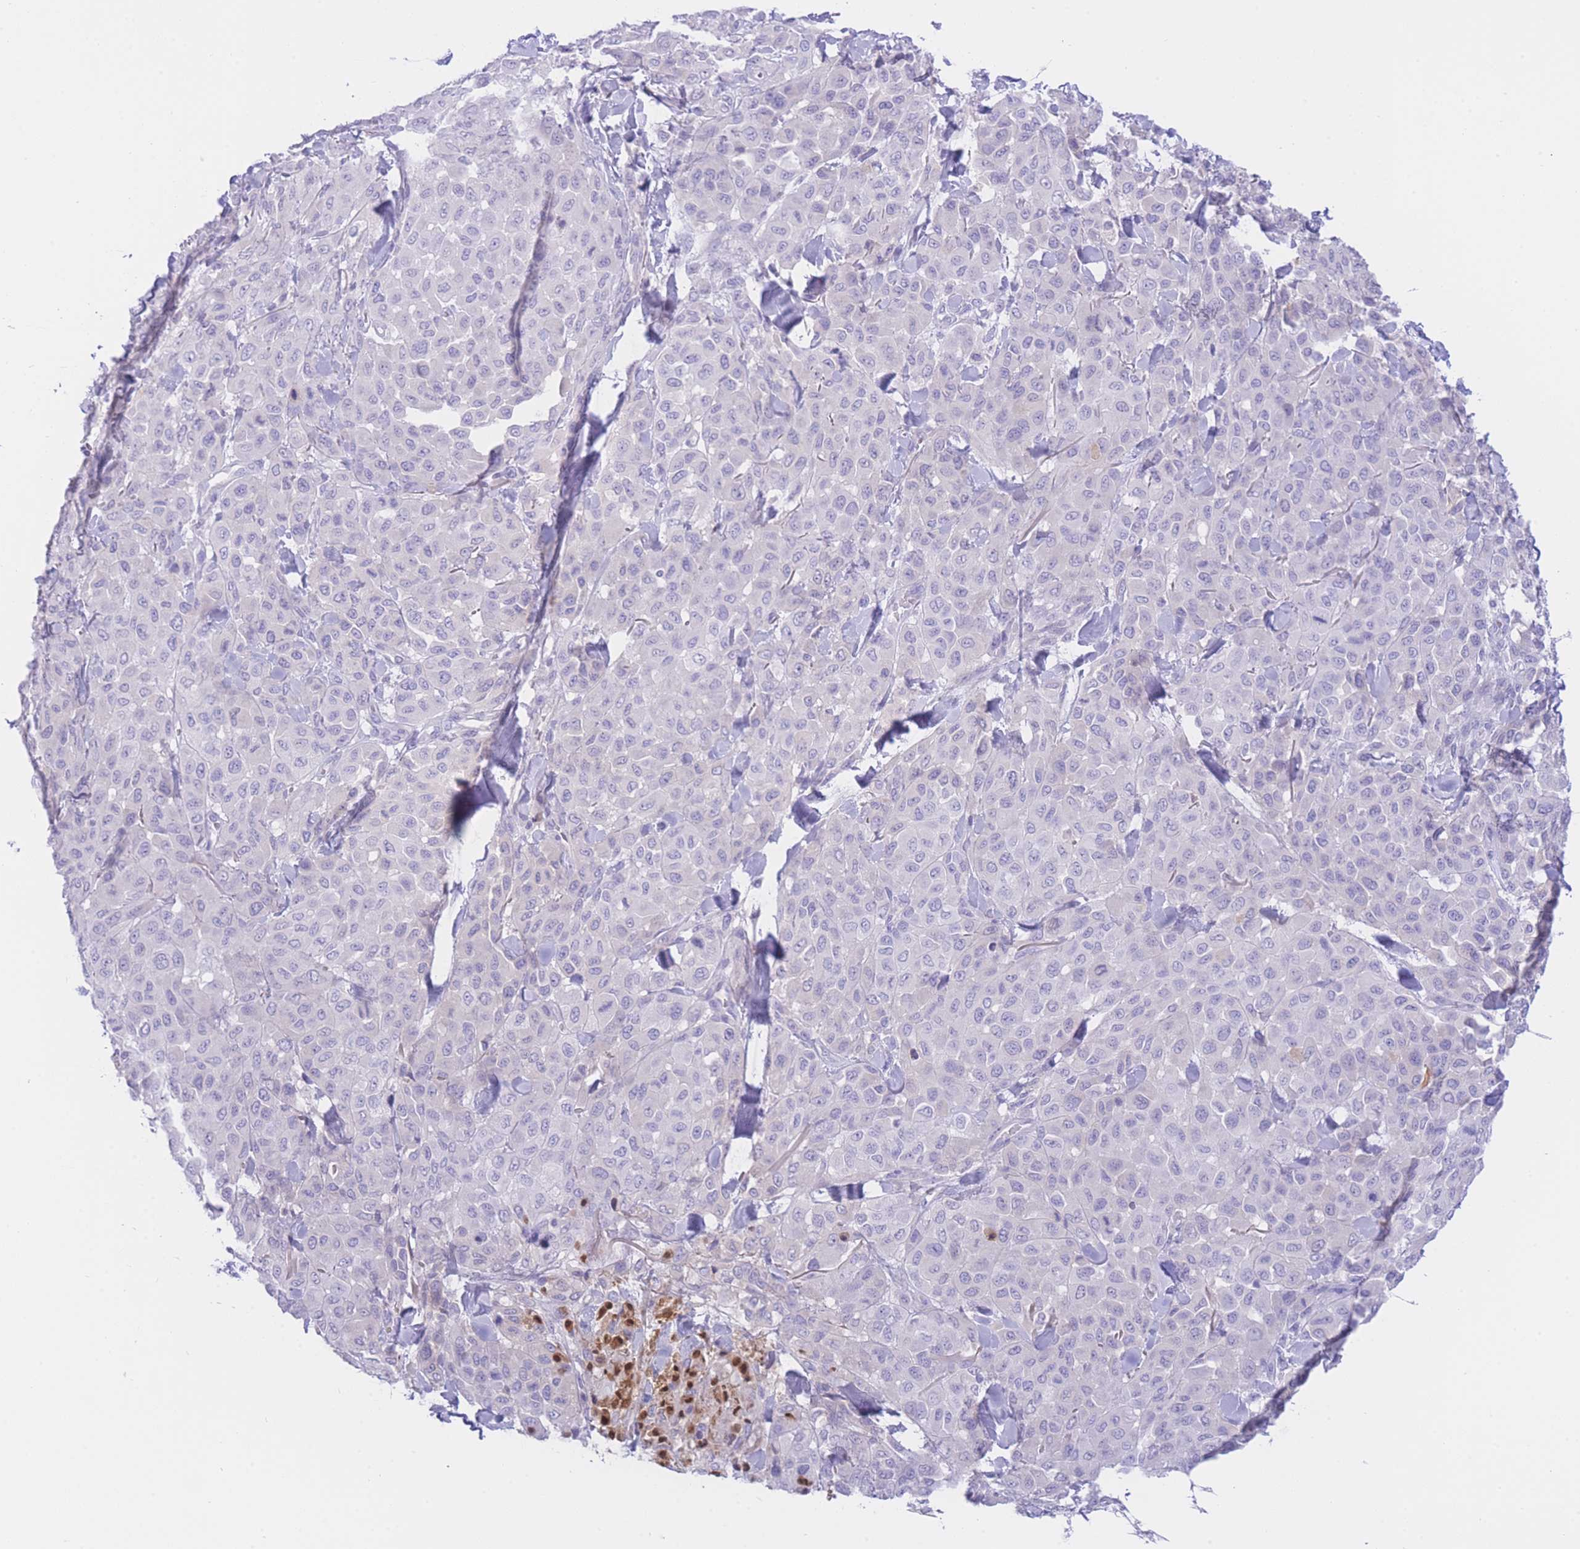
{"staining": {"intensity": "negative", "quantity": "none", "location": "none"}, "tissue": "melanoma", "cell_type": "Tumor cells", "image_type": "cancer", "snomed": [{"axis": "morphology", "description": "Malignant melanoma, Metastatic site"}, {"axis": "topography", "description": "Skin"}], "caption": "Micrograph shows no protein positivity in tumor cells of malignant melanoma (metastatic site) tissue.", "gene": "ZNF212", "patient": {"sex": "female", "age": 81}}